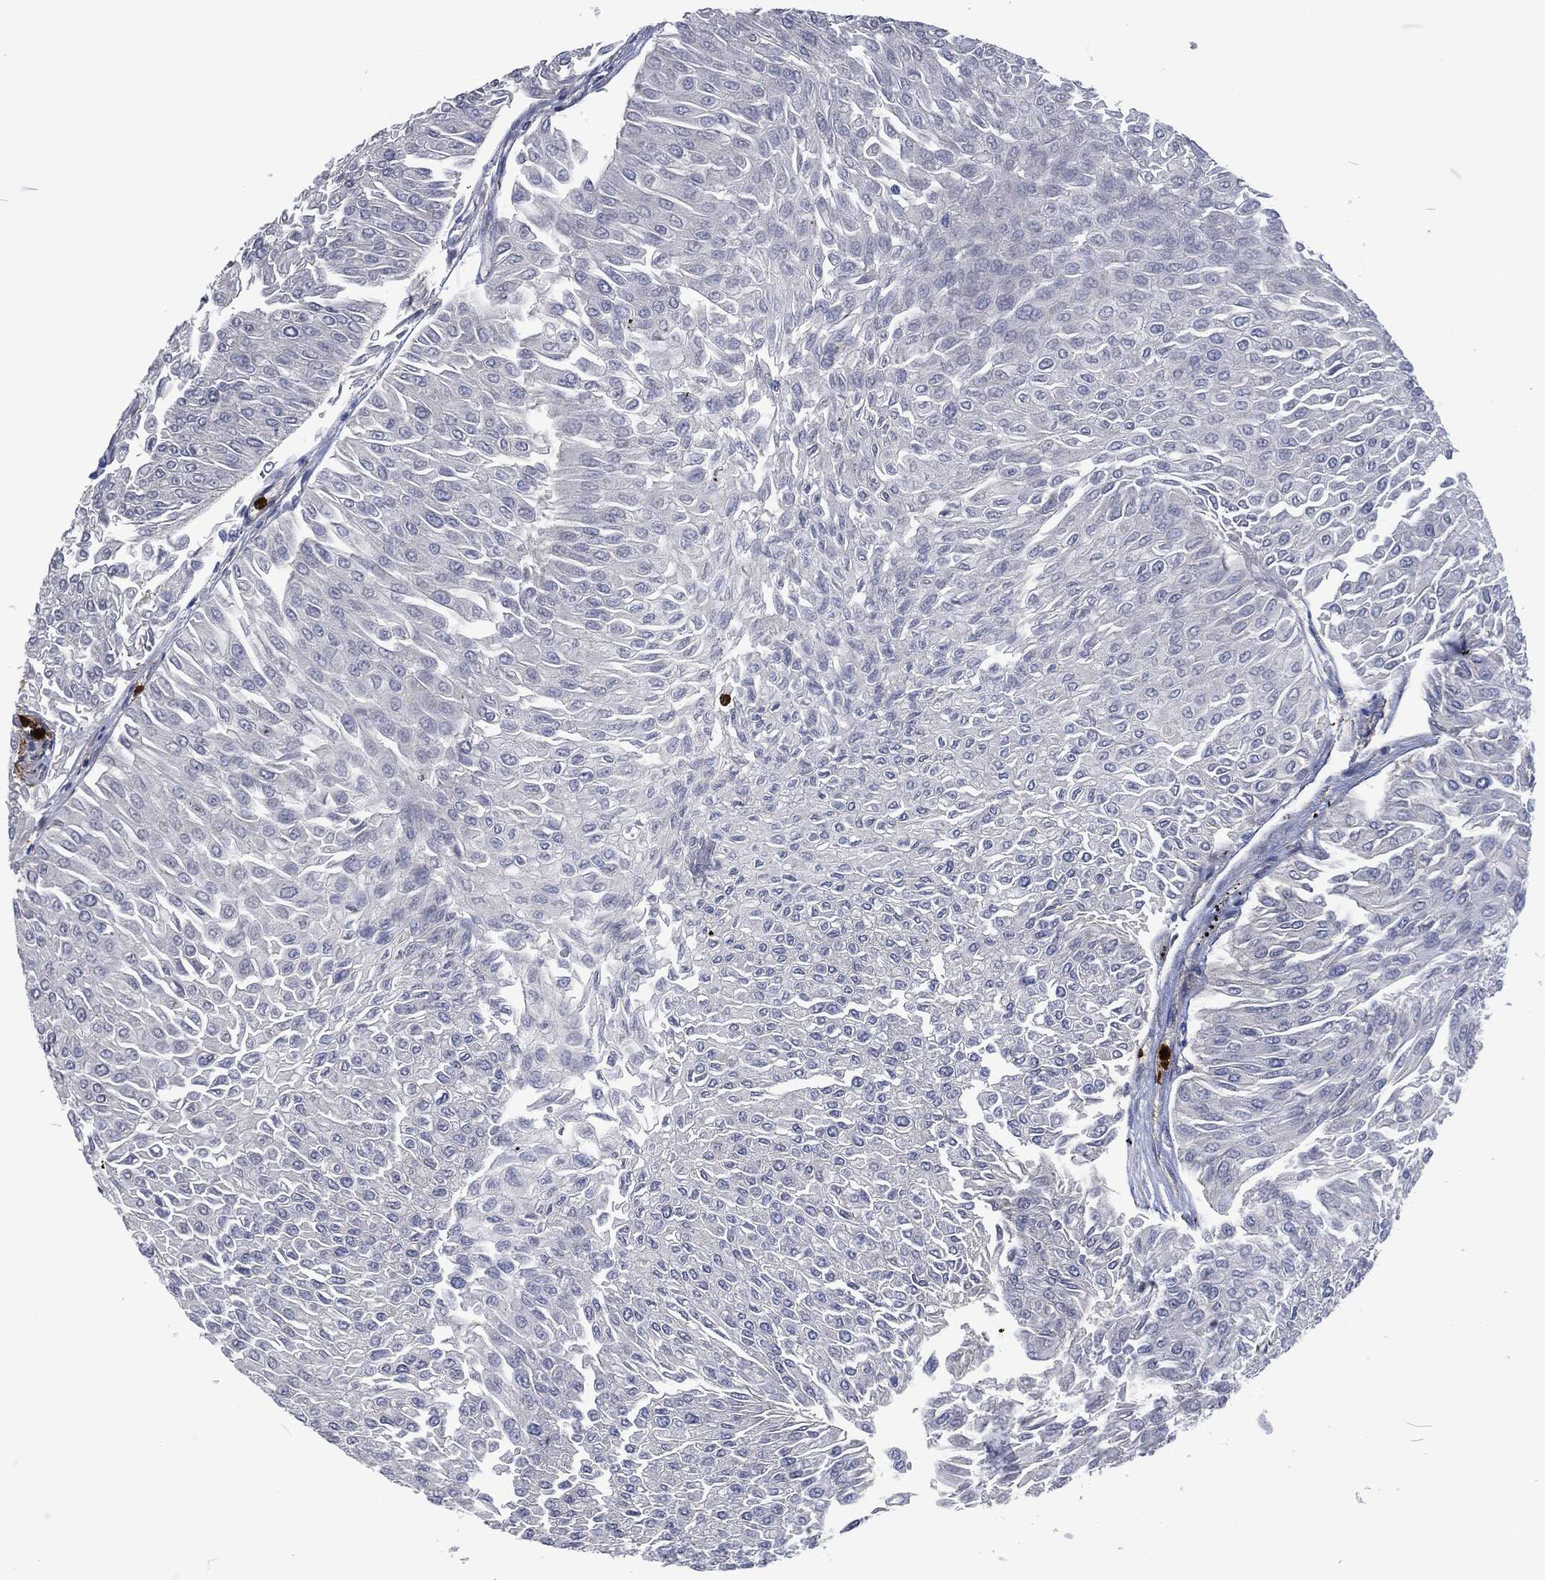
{"staining": {"intensity": "negative", "quantity": "none", "location": "none"}, "tissue": "urothelial cancer", "cell_type": "Tumor cells", "image_type": "cancer", "snomed": [{"axis": "morphology", "description": "Urothelial carcinoma, Low grade"}, {"axis": "topography", "description": "Urinary bladder"}], "caption": "Urothelial cancer was stained to show a protein in brown. There is no significant staining in tumor cells.", "gene": "MPO", "patient": {"sex": "male", "age": 67}}